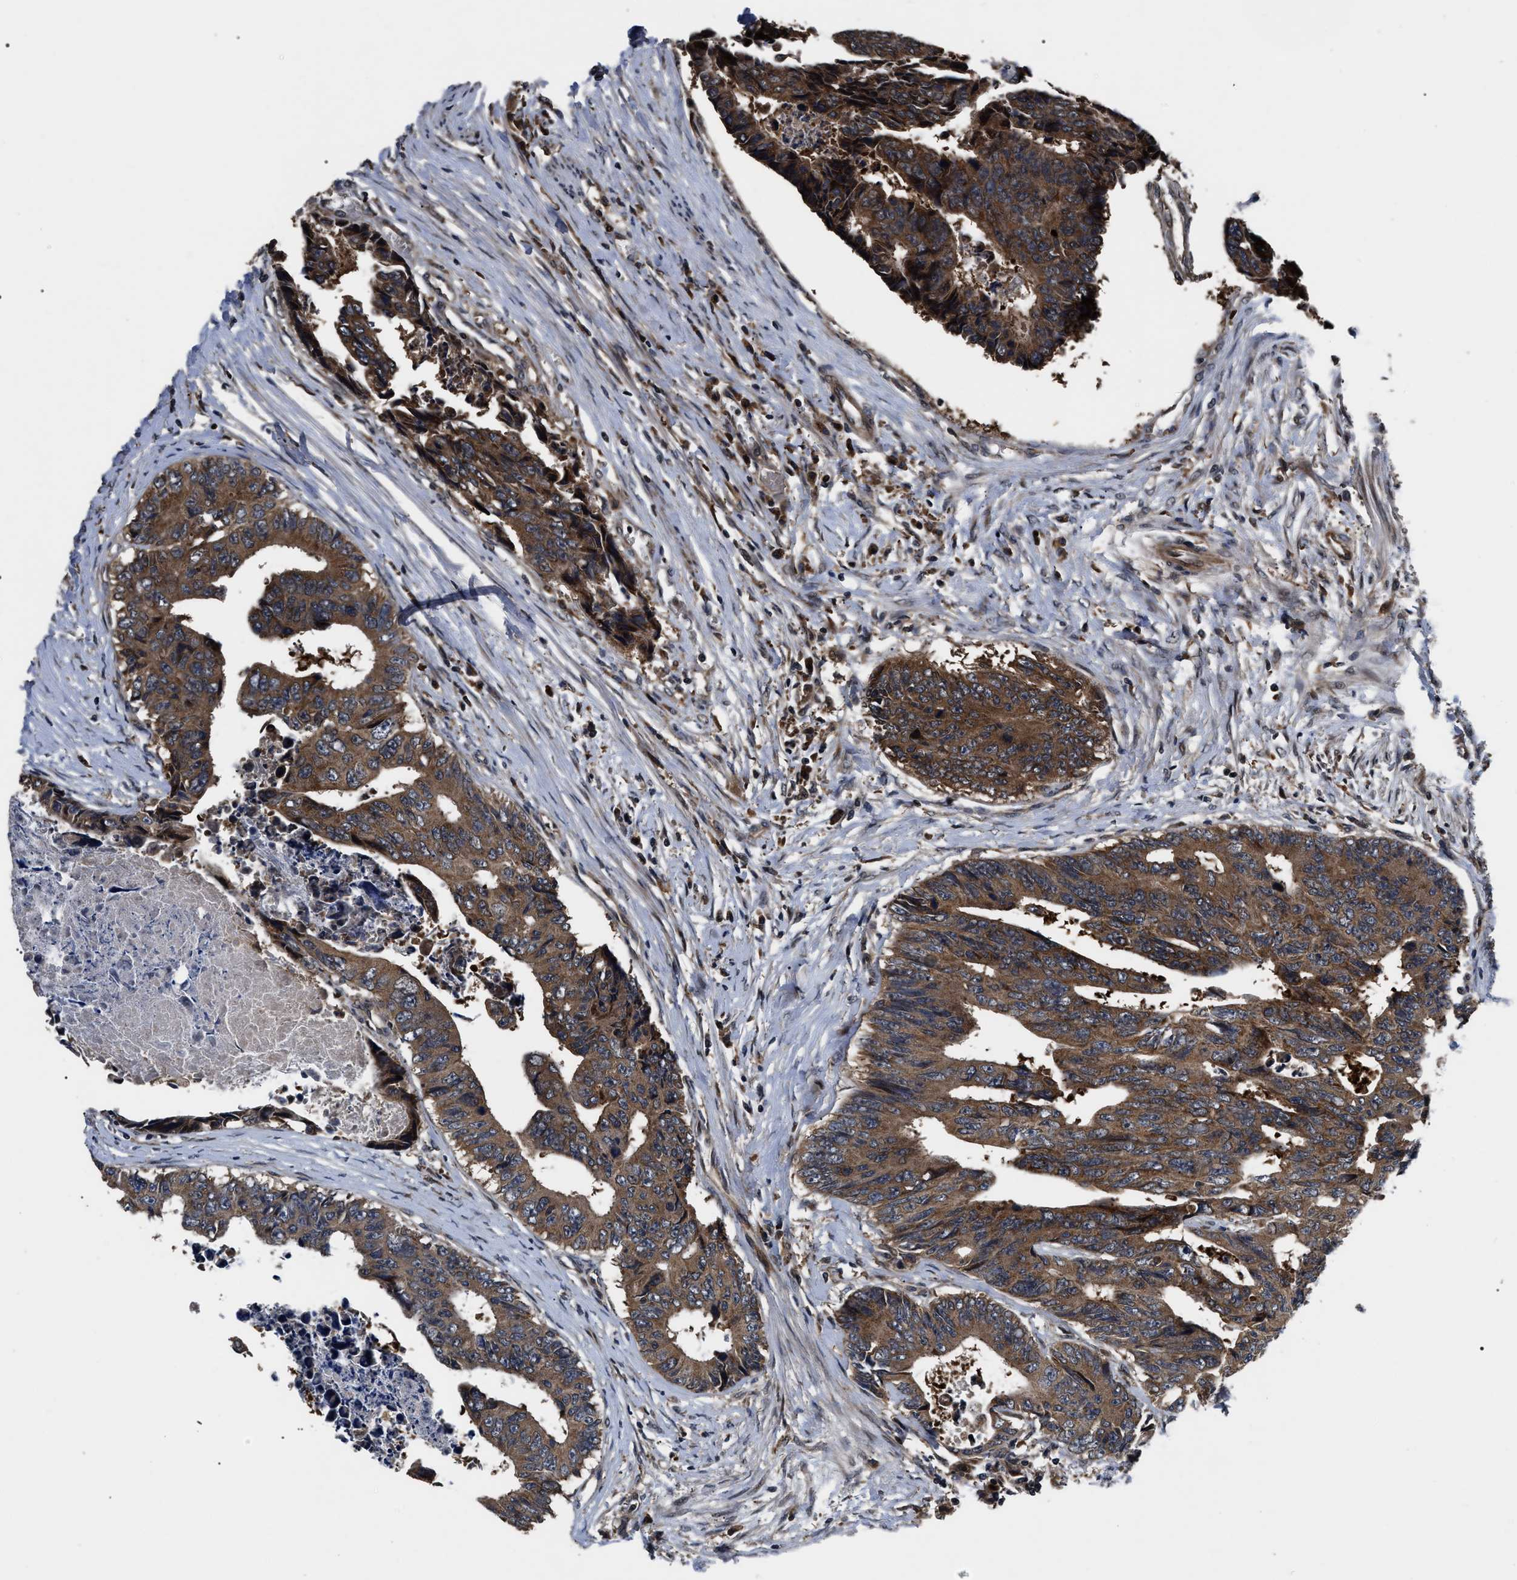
{"staining": {"intensity": "moderate", "quantity": ">75%", "location": "cytoplasmic/membranous"}, "tissue": "colorectal cancer", "cell_type": "Tumor cells", "image_type": "cancer", "snomed": [{"axis": "morphology", "description": "Adenocarcinoma, NOS"}, {"axis": "topography", "description": "Rectum"}], "caption": "There is medium levels of moderate cytoplasmic/membranous expression in tumor cells of adenocarcinoma (colorectal), as demonstrated by immunohistochemical staining (brown color).", "gene": "PPWD1", "patient": {"sex": "male", "age": 84}}